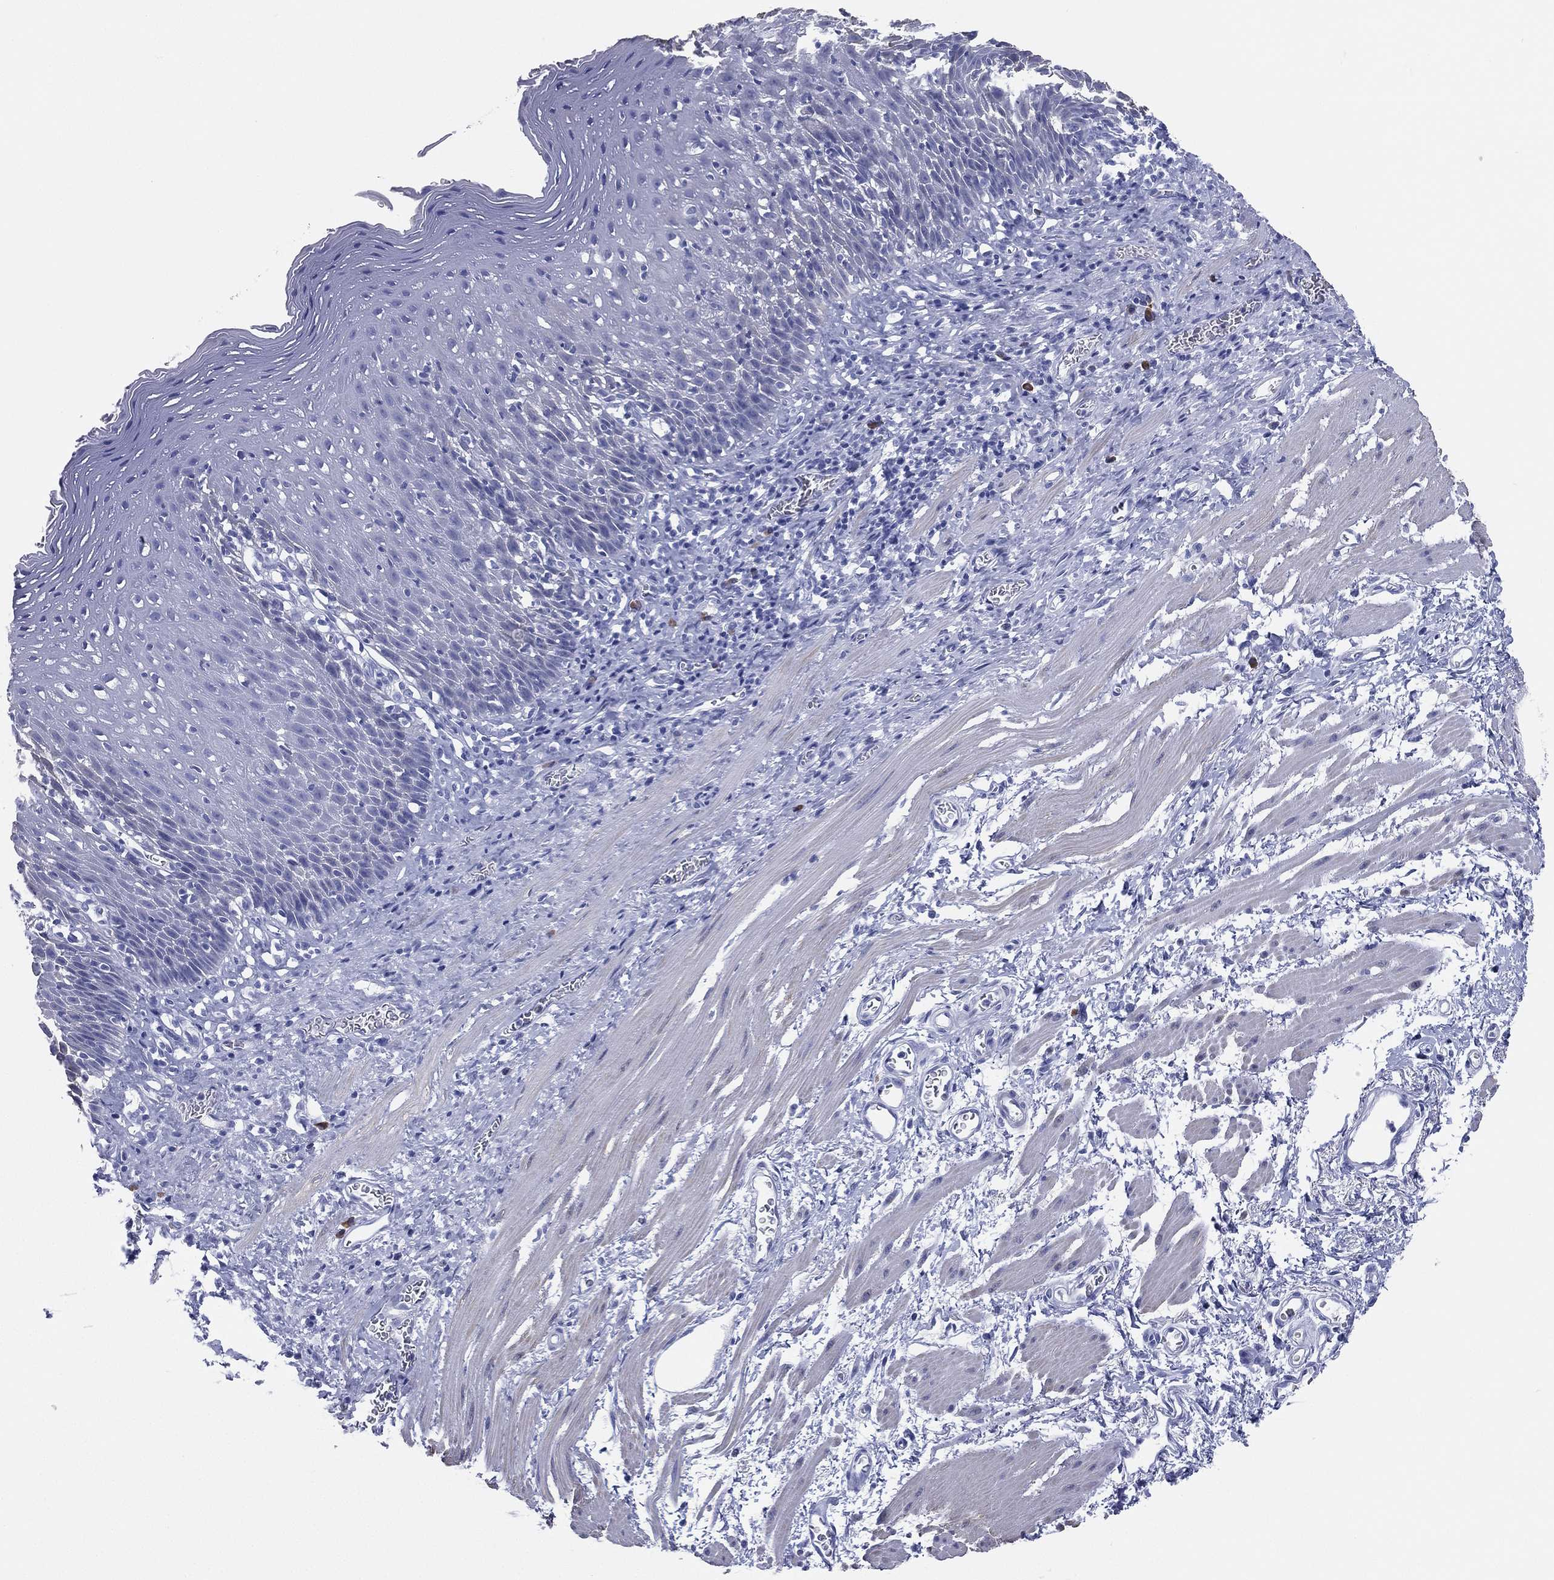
{"staining": {"intensity": "negative", "quantity": "none", "location": "none"}, "tissue": "esophagus", "cell_type": "Squamous epithelial cells", "image_type": "normal", "snomed": [{"axis": "morphology", "description": "Normal tissue, NOS"}, {"axis": "morphology", "description": "Adenocarcinoma, NOS"}, {"axis": "topography", "description": "Esophagus"}, {"axis": "topography", "description": "Stomach, upper"}], "caption": "High magnification brightfield microscopy of normal esophagus stained with DAB (3,3'-diaminobenzidine) (brown) and counterstained with hematoxylin (blue): squamous epithelial cells show no significant staining.", "gene": "CD79A", "patient": {"sex": "male", "age": 74}}